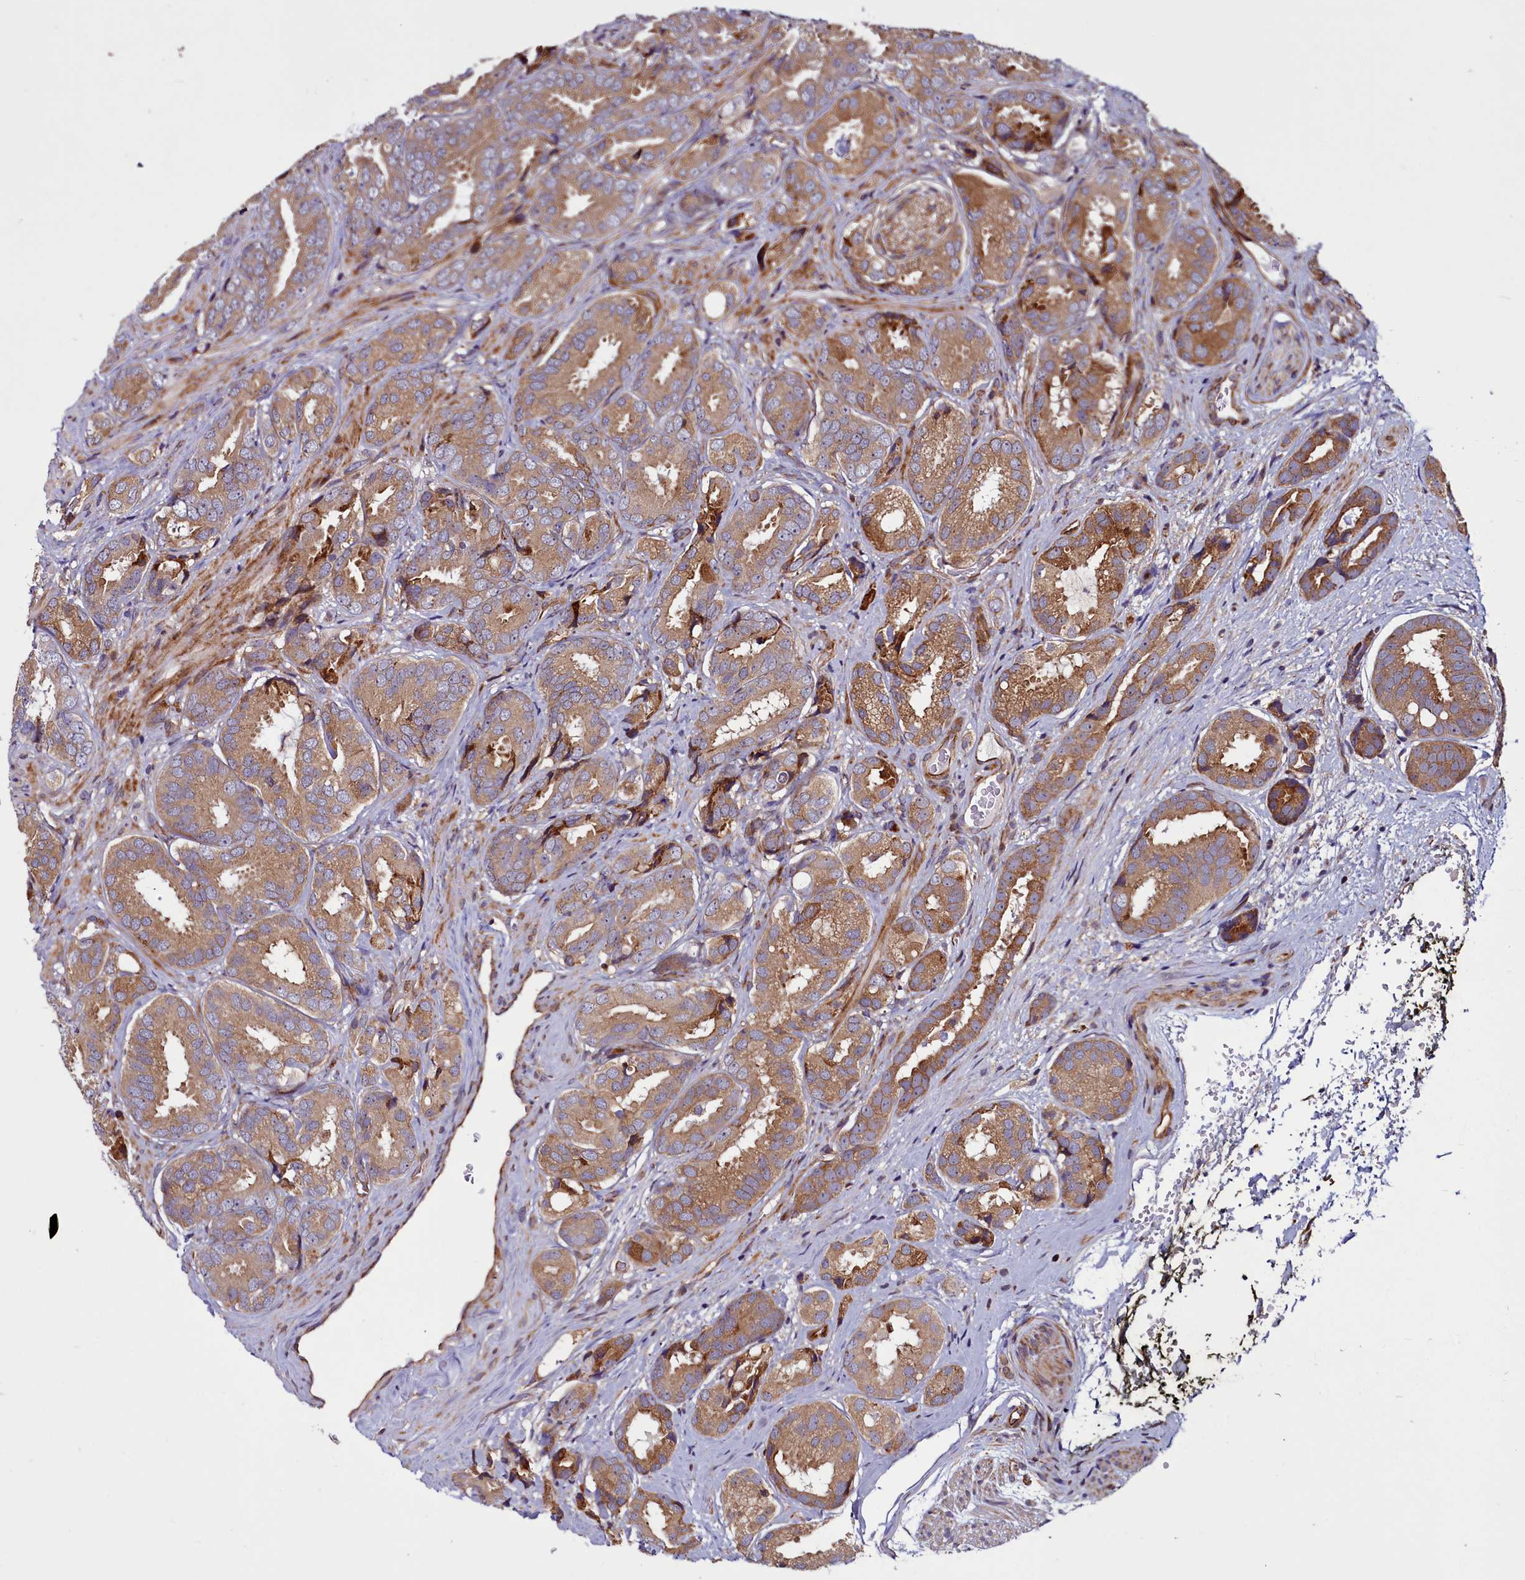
{"staining": {"intensity": "moderate", "quantity": ">75%", "location": "cytoplasmic/membranous"}, "tissue": "prostate cancer", "cell_type": "Tumor cells", "image_type": "cancer", "snomed": [{"axis": "morphology", "description": "Adenocarcinoma, High grade"}, {"axis": "topography", "description": "Prostate"}], "caption": "Brown immunohistochemical staining in human prostate high-grade adenocarcinoma shows moderate cytoplasmic/membranous staining in approximately >75% of tumor cells.", "gene": "MCRIP1", "patient": {"sex": "male", "age": 71}}